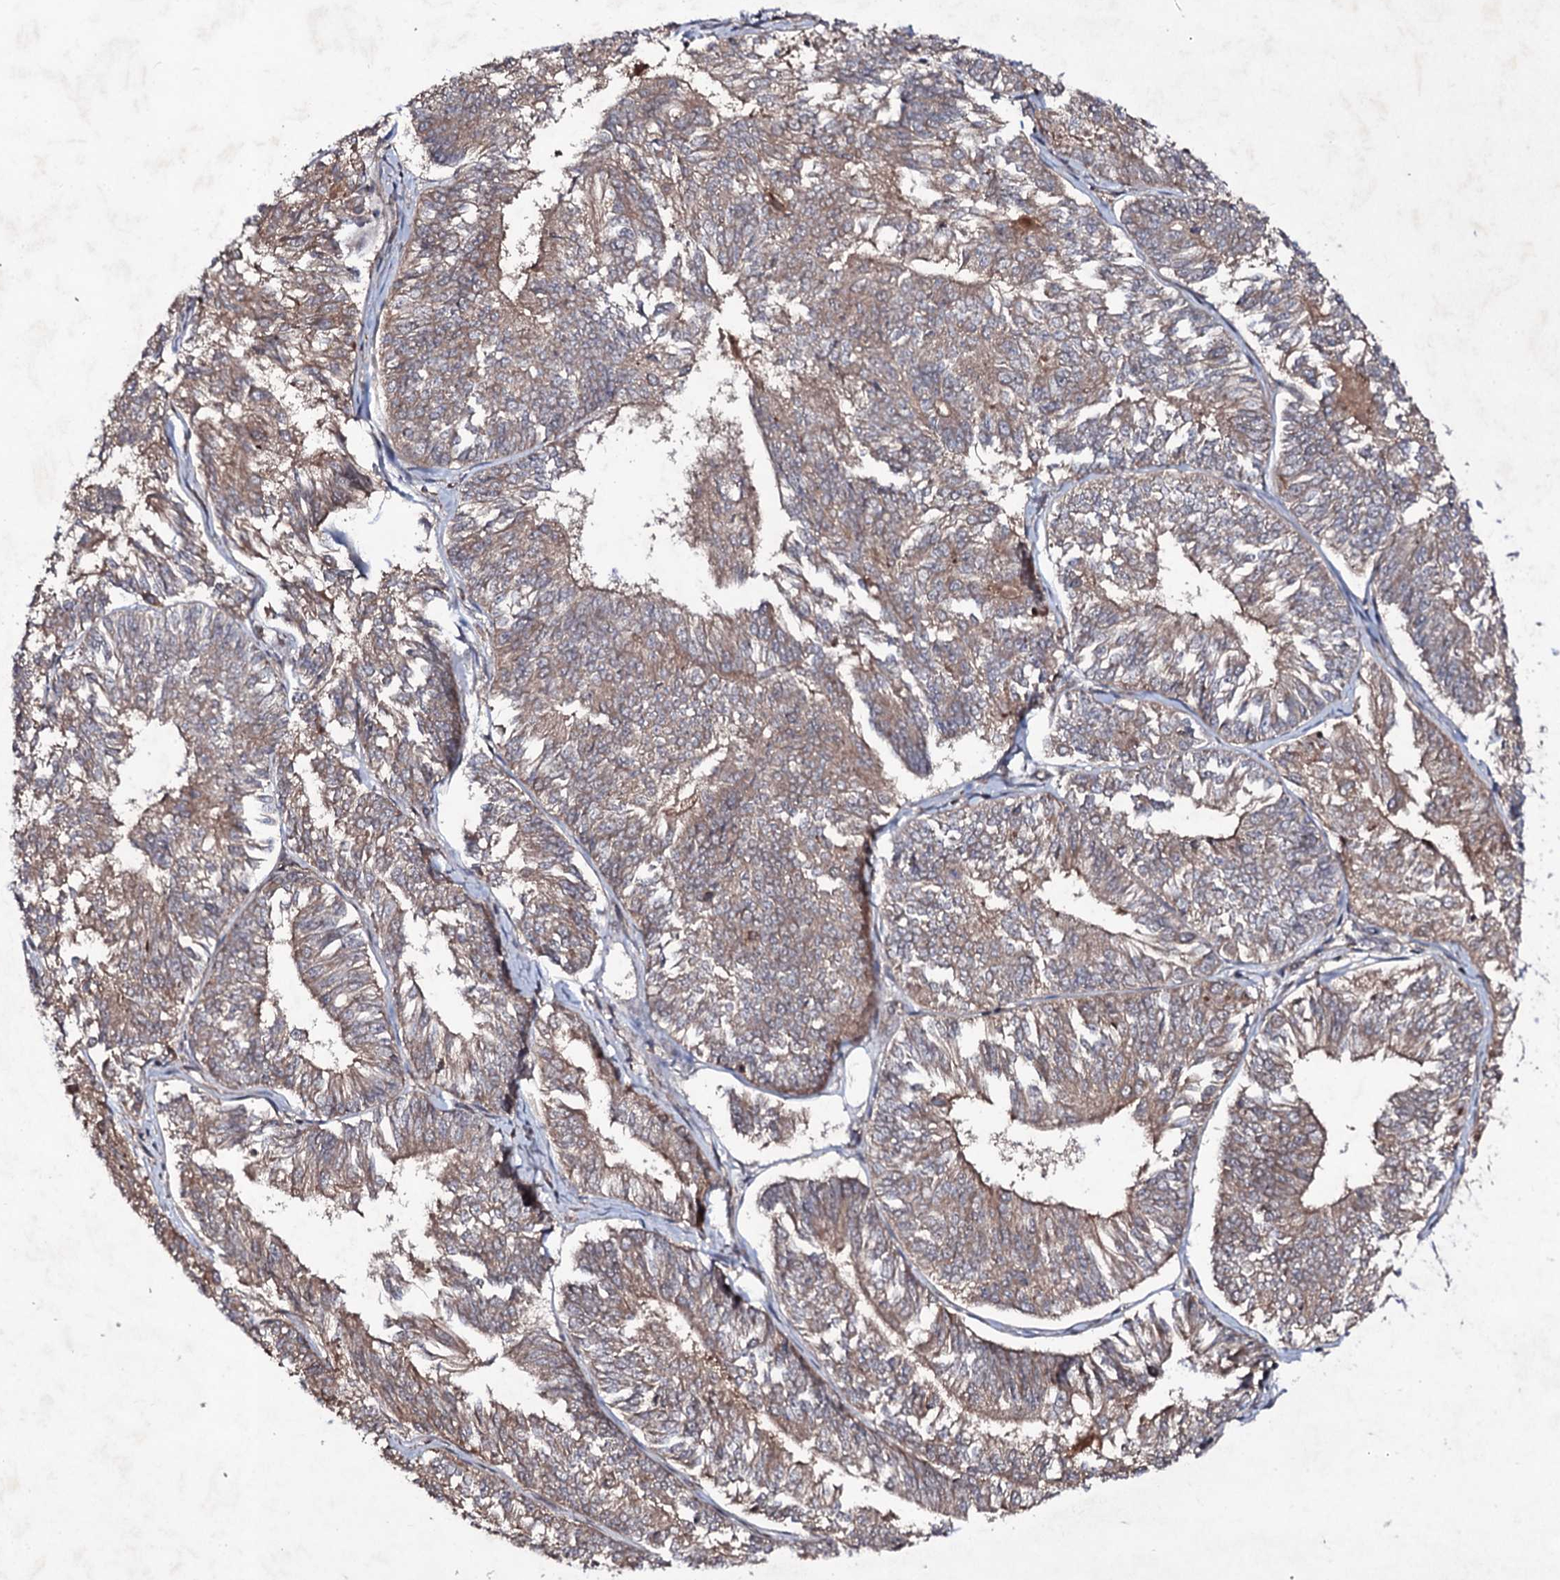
{"staining": {"intensity": "moderate", "quantity": ">75%", "location": "cytoplasmic/membranous"}, "tissue": "endometrial cancer", "cell_type": "Tumor cells", "image_type": "cancer", "snomed": [{"axis": "morphology", "description": "Adenocarcinoma, NOS"}, {"axis": "topography", "description": "Endometrium"}], "caption": "Endometrial cancer (adenocarcinoma) was stained to show a protein in brown. There is medium levels of moderate cytoplasmic/membranous expression in approximately >75% of tumor cells.", "gene": "SNAP23", "patient": {"sex": "female", "age": 58}}